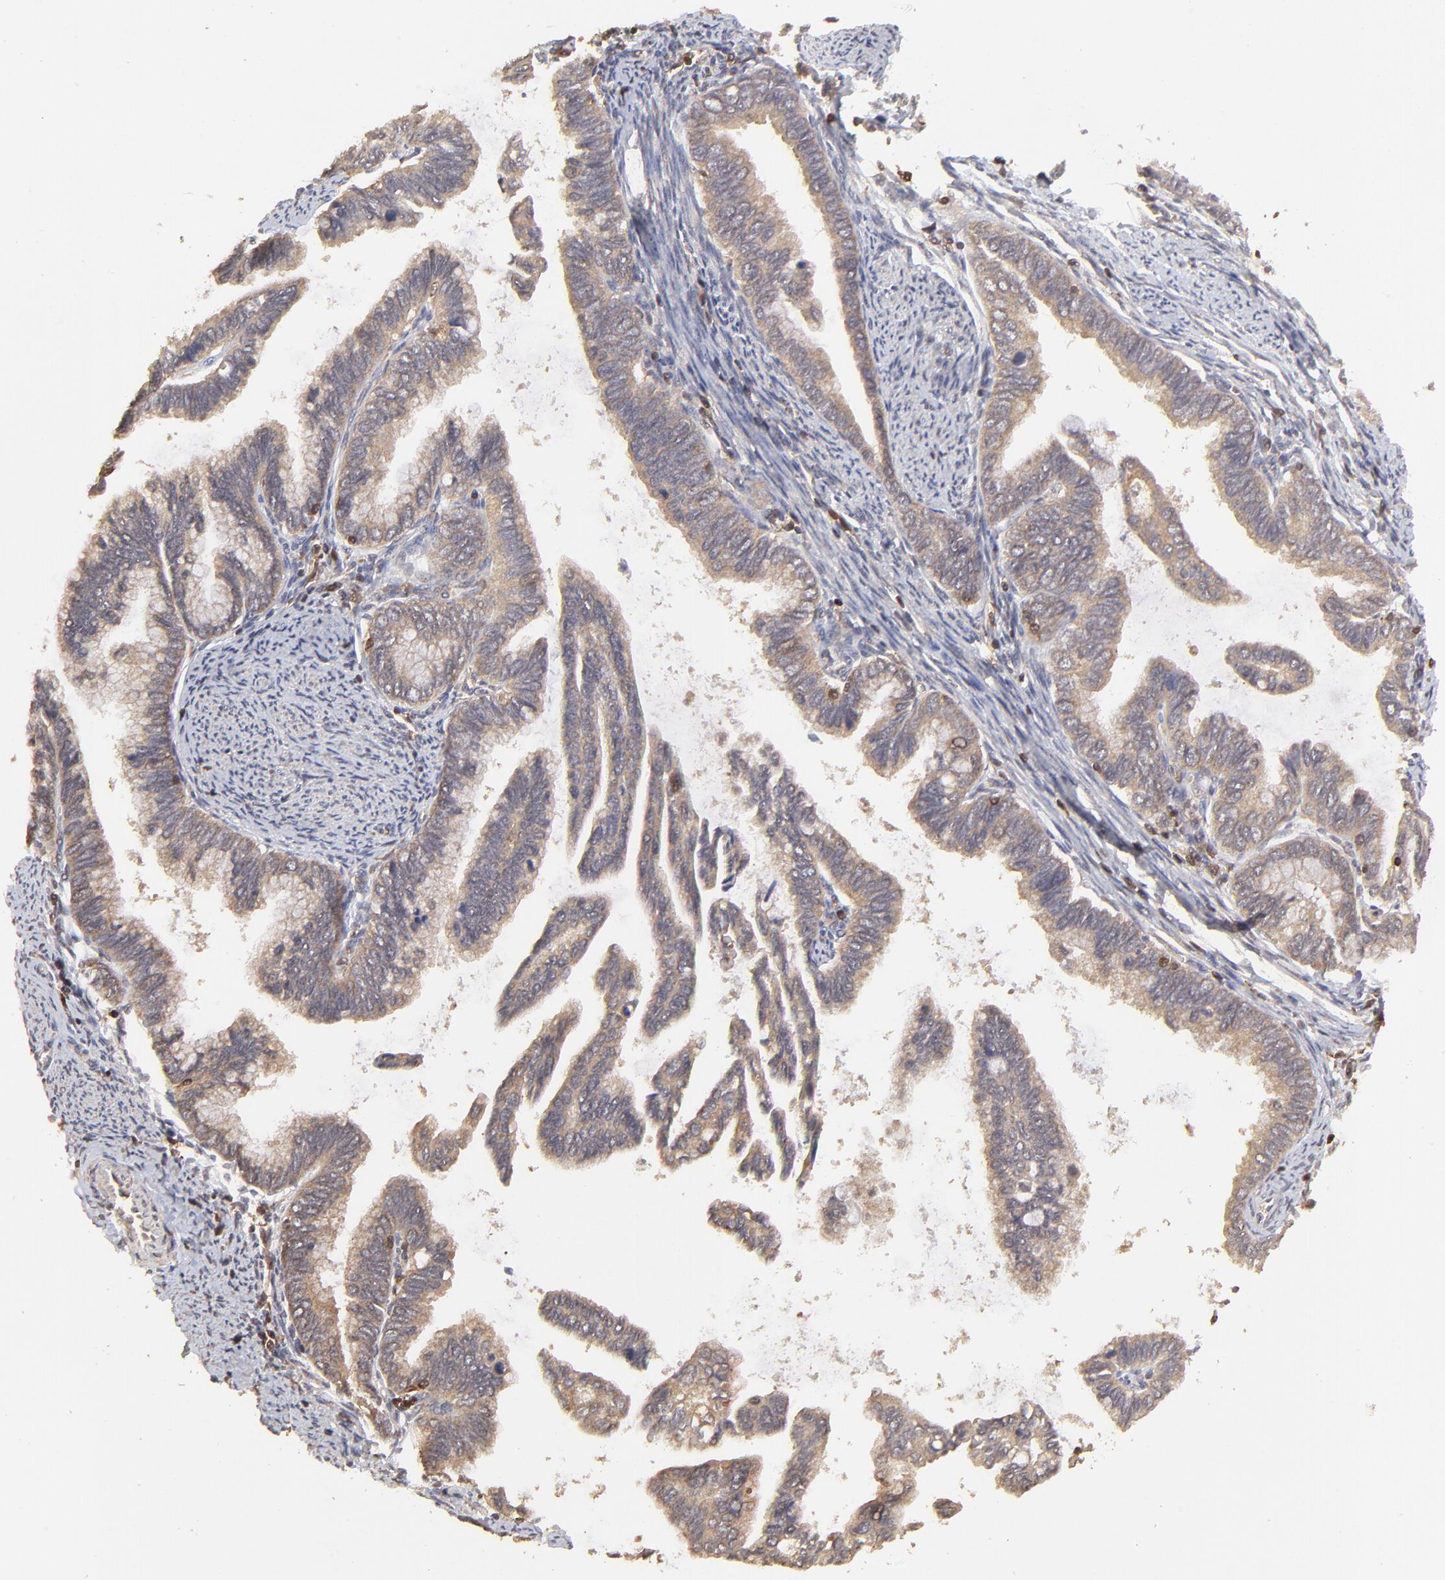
{"staining": {"intensity": "moderate", "quantity": ">75%", "location": "cytoplasmic/membranous"}, "tissue": "cervical cancer", "cell_type": "Tumor cells", "image_type": "cancer", "snomed": [{"axis": "morphology", "description": "Adenocarcinoma, NOS"}, {"axis": "topography", "description": "Cervix"}], "caption": "The histopathology image demonstrates immunohistochemical staining of adenocarcinoma (cervical). There is moderate cytoplasmic/membranous positivity is identified in approximately >75% of tumor cells.", "gene": "STON2", "patient": {"sex": "female", "age": 49}}